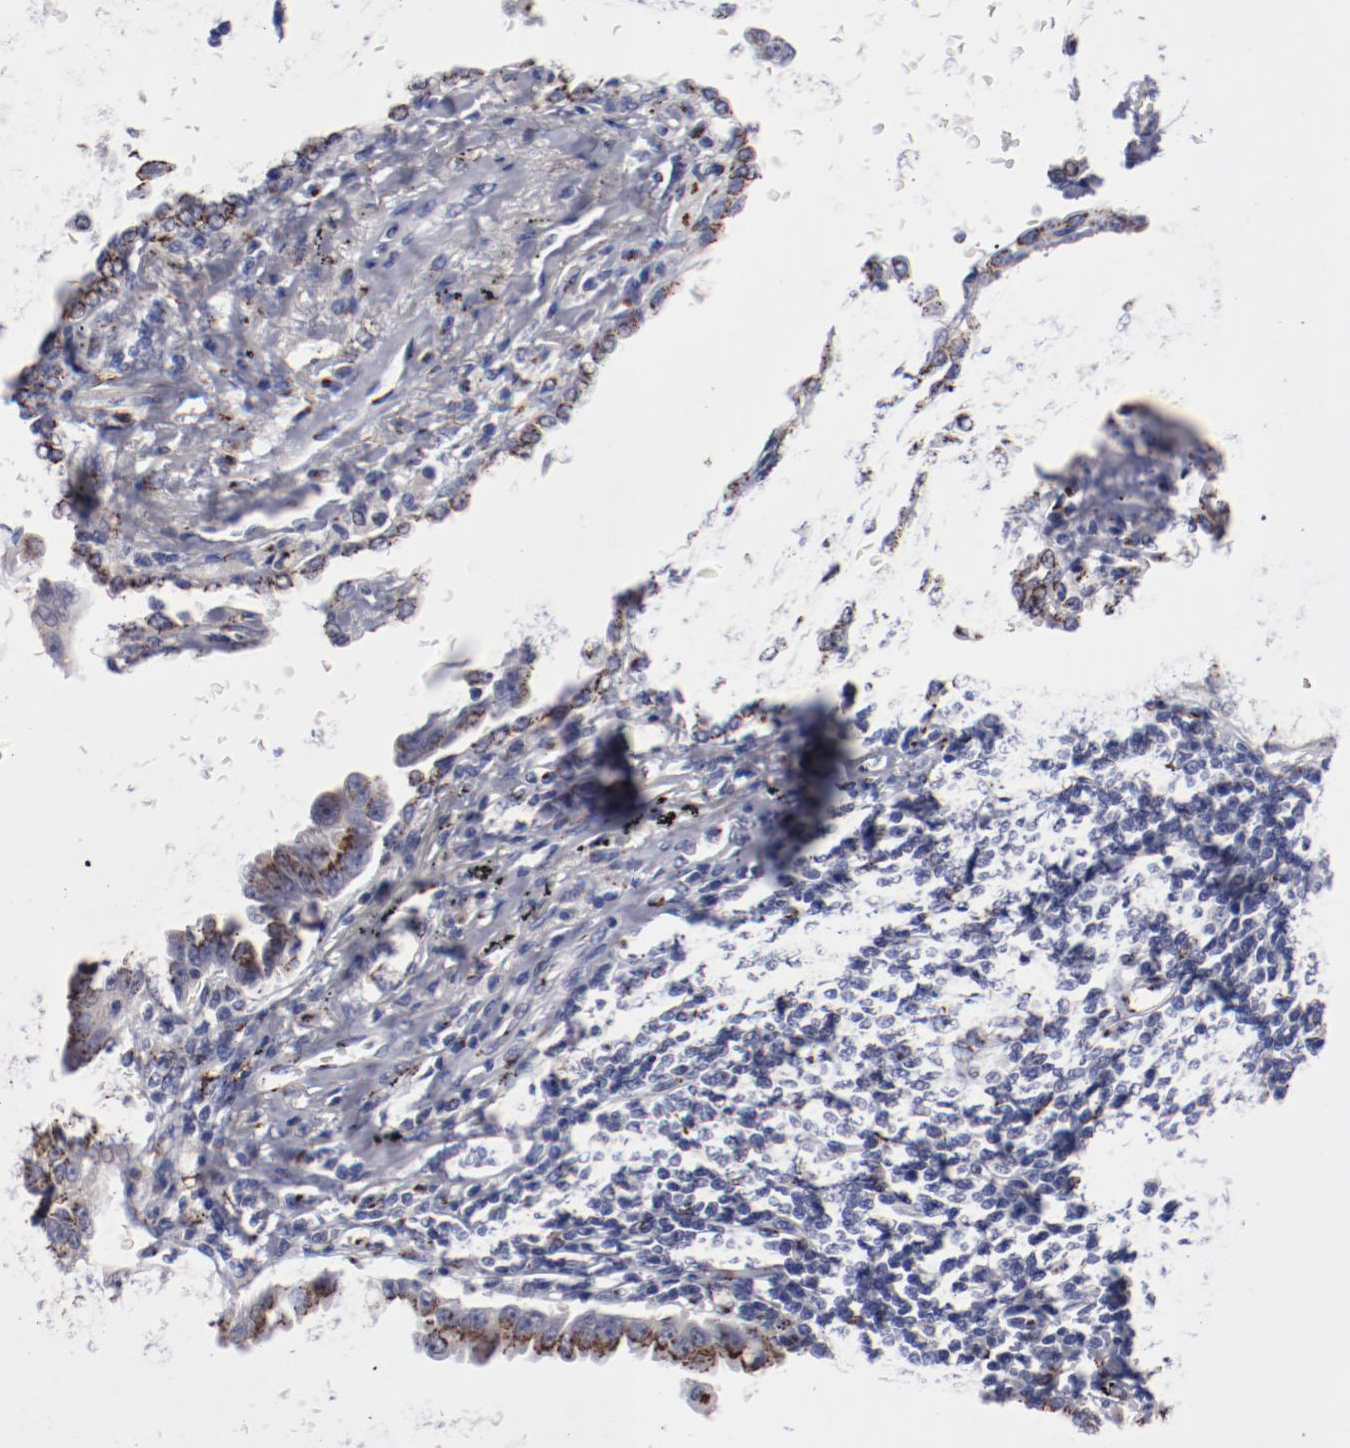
{"staining": {"intensity": "strong", "quantity": ">75%", "location": "cytoplasmic/membranous"}, "tissue": "lung cancer", "cell_type": "Tumor cells", "image_type": "cancer", "snomed": [{"axis": "morphology", "description": "Adenocarcinoma, NOS"}, {"axis": "topography", "description": "Lung"}], "caption": "Protein expression analysis of adenocarcinoma (lung) shows strong cytoplasmic/membranous positivity in about >75% of tumor cells. (brown staining indicates protein expression, while blue staining denotes nuclei).", "gene": "GOLIM4", "patient": {"sex": "female", "age": 64}}